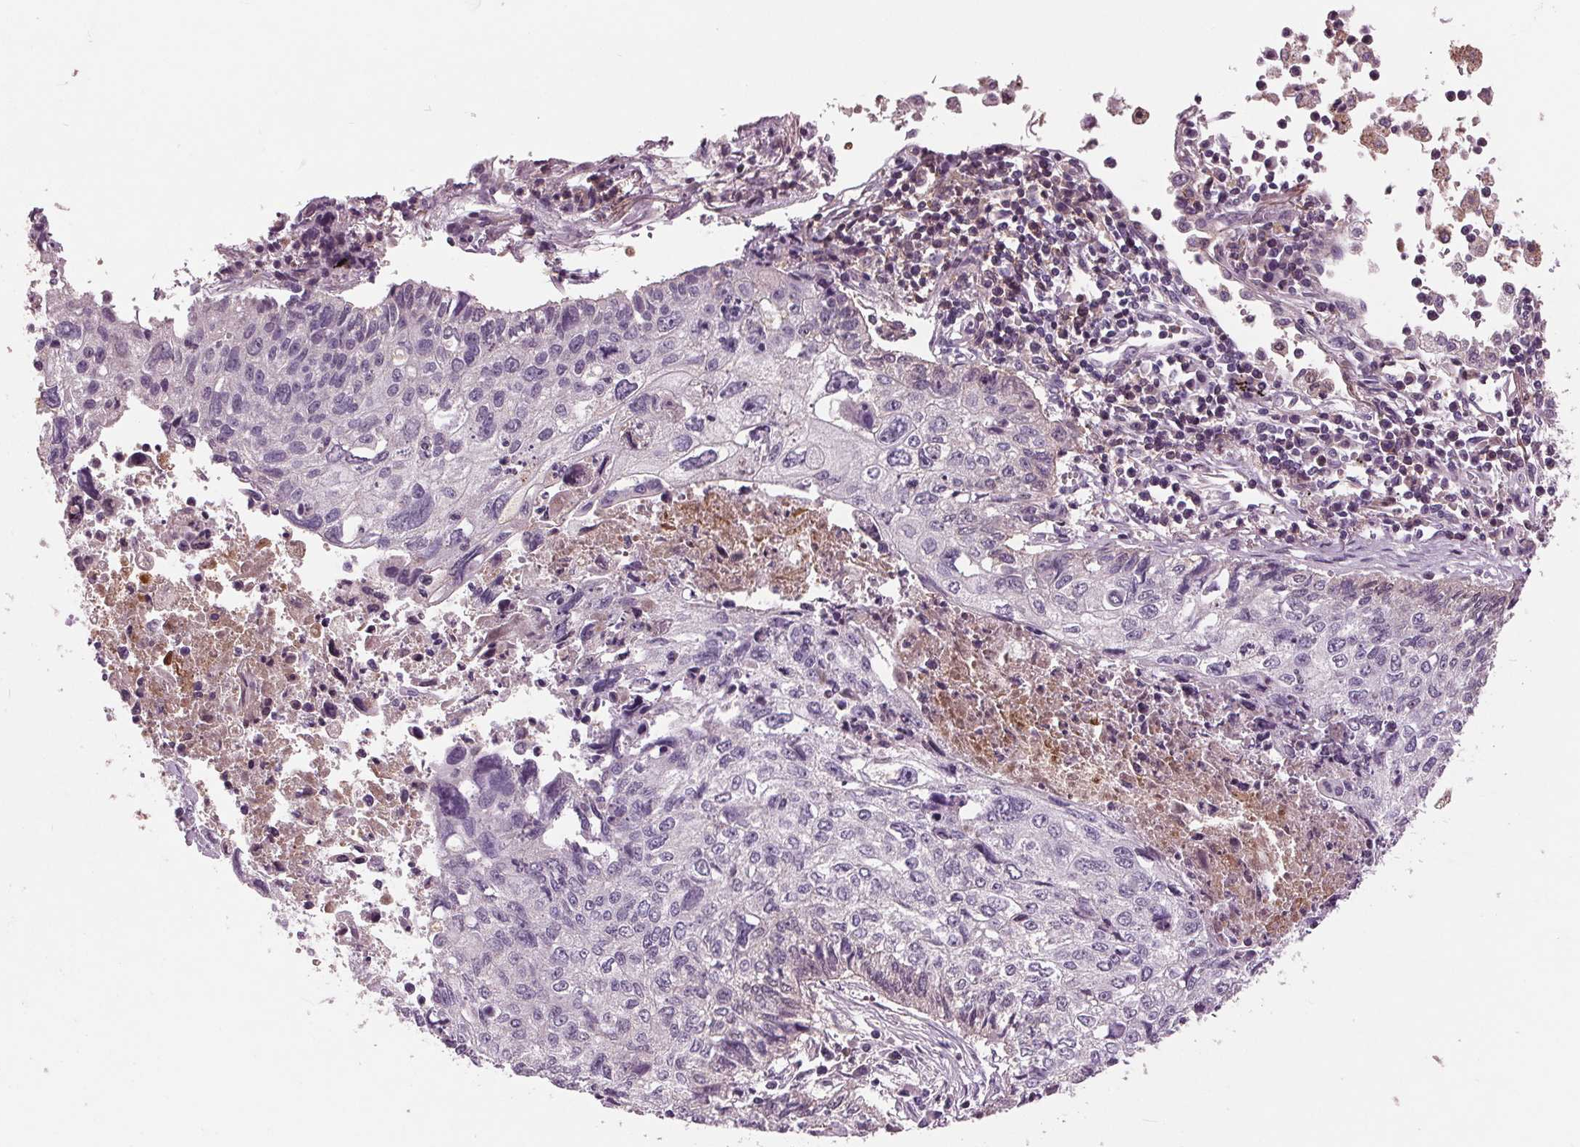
{"staining": {"intensity": "negative", "quantity": "none", "location": "none"}, "tissue": "lung cancer", "cell_type": "Tumor cells", "image_type": "cancer", "snomed": [{"axis": "morphology", "description": "Normal morphology"}, {"axis": "morphology", "description": "Aneuploidy"}, {"axis": "morphology", "description": "Squamous cell carcinoma, NOS"}, {"axis": "topography", "description": "Lymph node"}, {"axis": "topography", "description": "Lung"}], "caption": "An immunohistochemistry photomicrograph of lung cancer is shown. There is no staining in tumor cells of lung cancer.", "gene": "C6", "patient": {"sex": "female", "age": 76}}